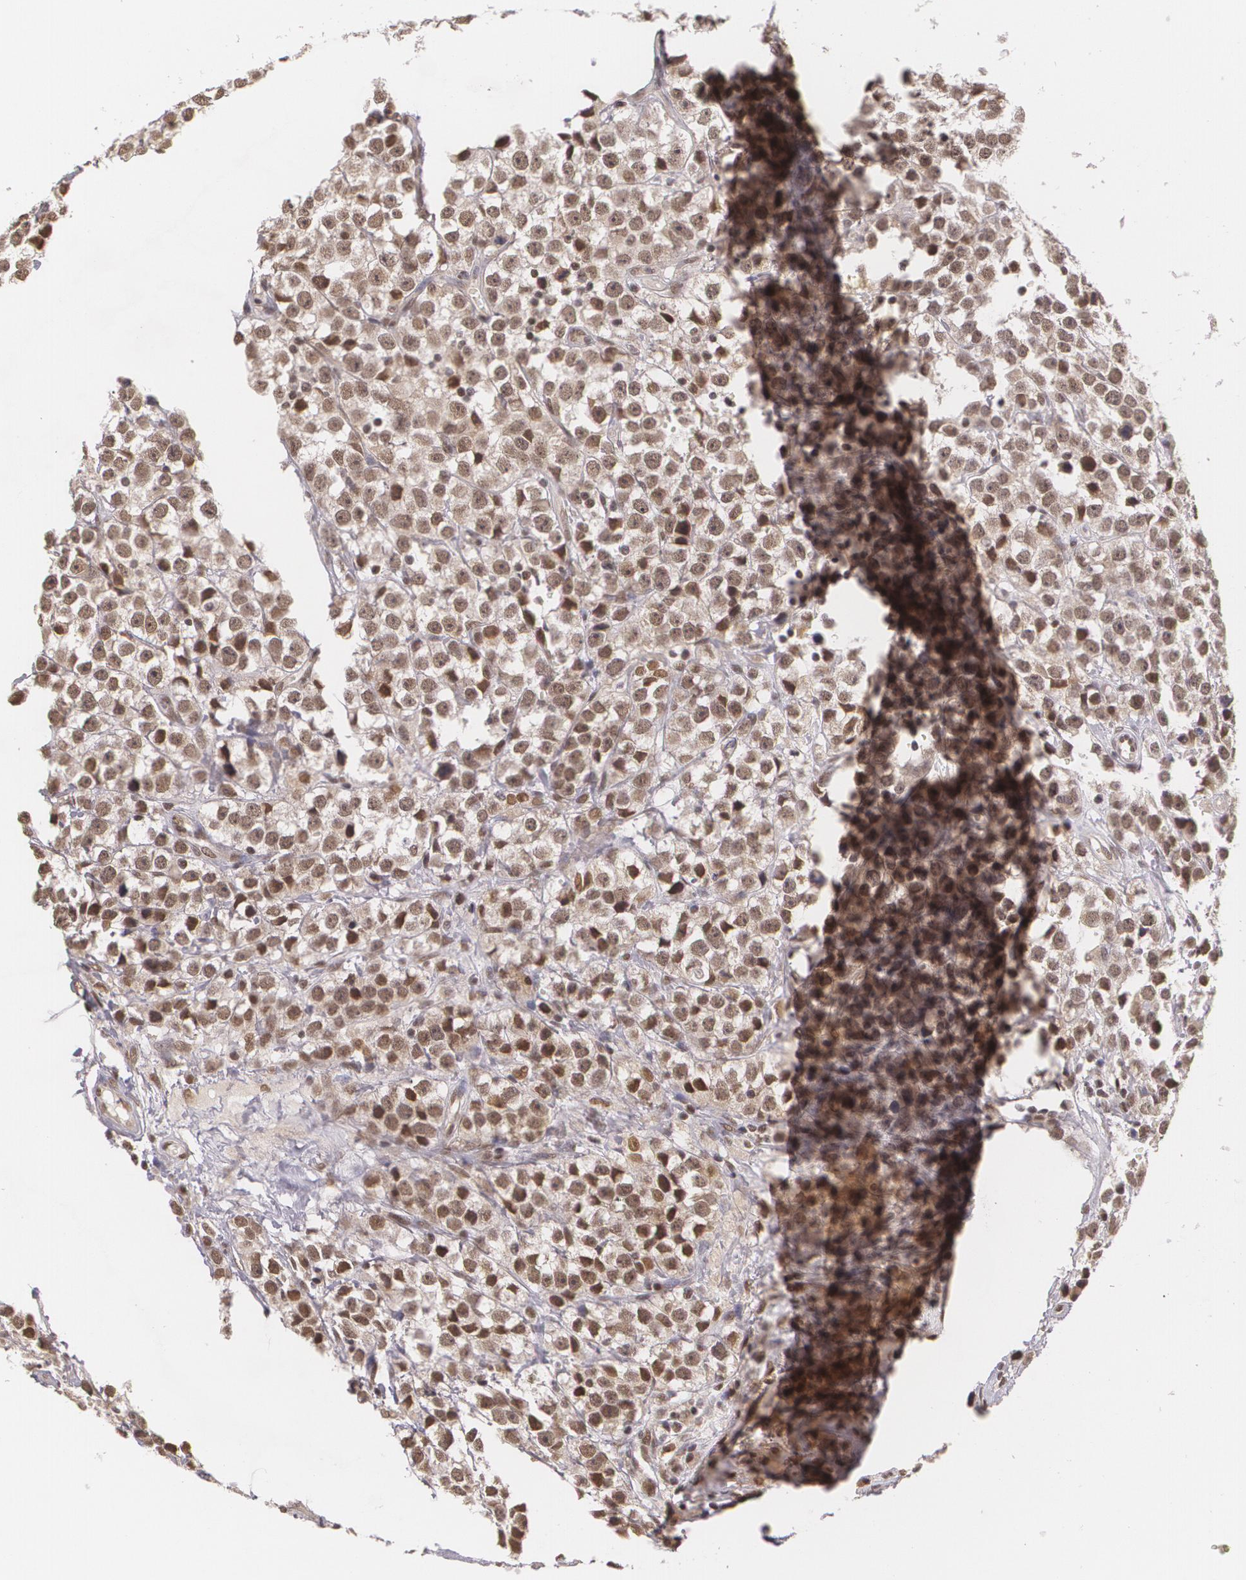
{"staining": {"intensity": "weak", "quantity": ">75%", "location": "nuclear"}, "tissue": "testis cancer", "cell_type": "Tumor cells", "image_type": "cancer", "snomed": [{"axis": "morphology", "description": "Seminoma, NOS"}, {"axis": "topography", "description": "Testis"}], "caption": "Testis cancer stained for a protein (brown) displays weak nuclear positive staining in about >75% of tumor cells.", "gene": "ALX1", "patient": {"sex": "male", "age": 25}}